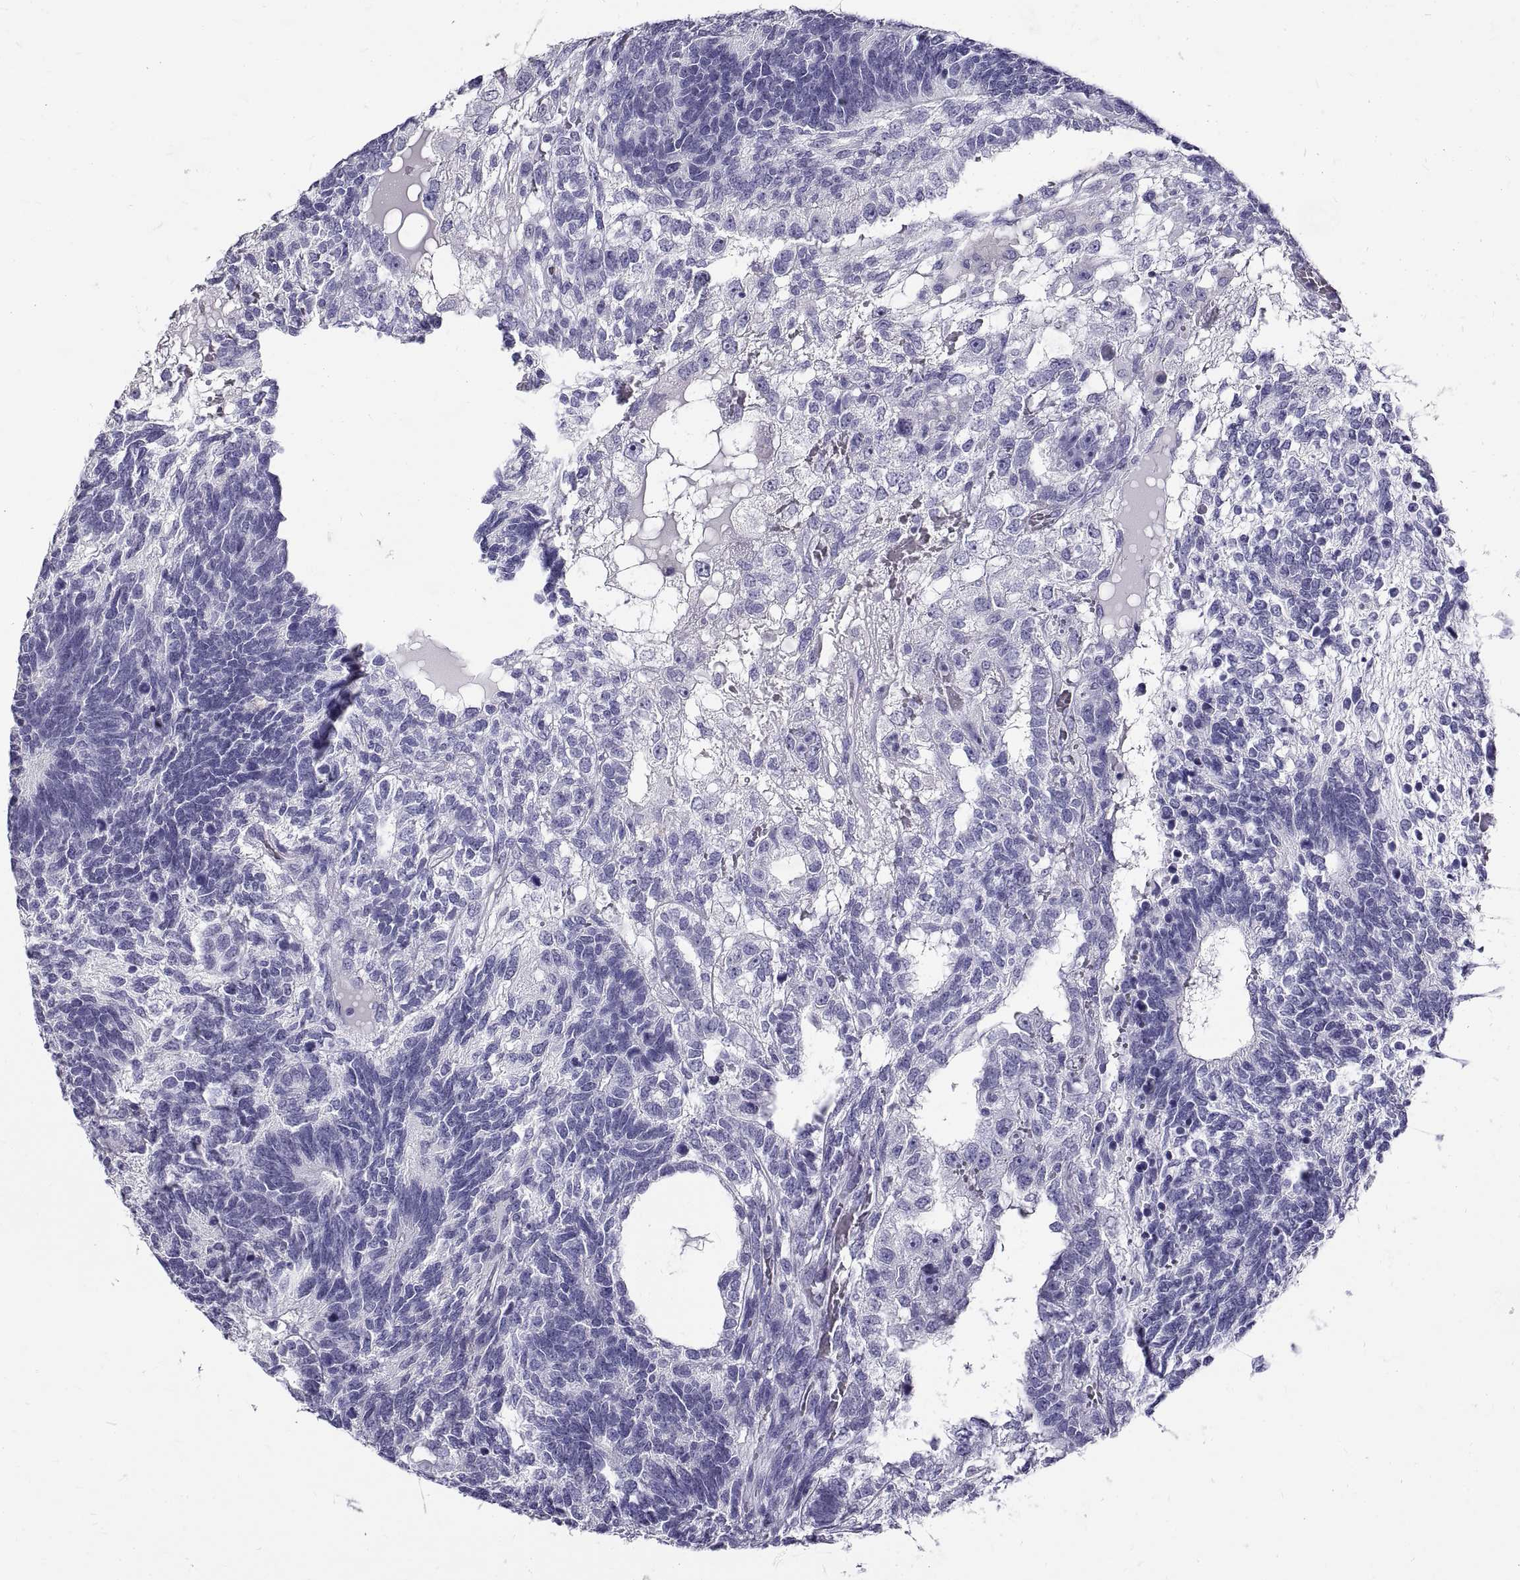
{"staining": {"intensity": "negative", "quantity": "none", "location": "none"}, "tissue": "testis cancer", "cell_type": "Tumor cells", "image_type": "cancer", "snomed": [{"axis": "morphology", "description": "Seminoma, NOS"}, {"axis": "morphology", "description": "Carcinoma, Embryonal, NOS"}, {"axis": "topography", "description": "Testis"}], "caption": "Immunohistochemical staining of testis embryonal carcinoma shows no significant positivity in tumor cells. (DAB immunohistochemistry (IHC) visualized using brightfield microscopy, high magnification).", "gene": "GNG12", "patient": {"sex": "male", "age": 41}}